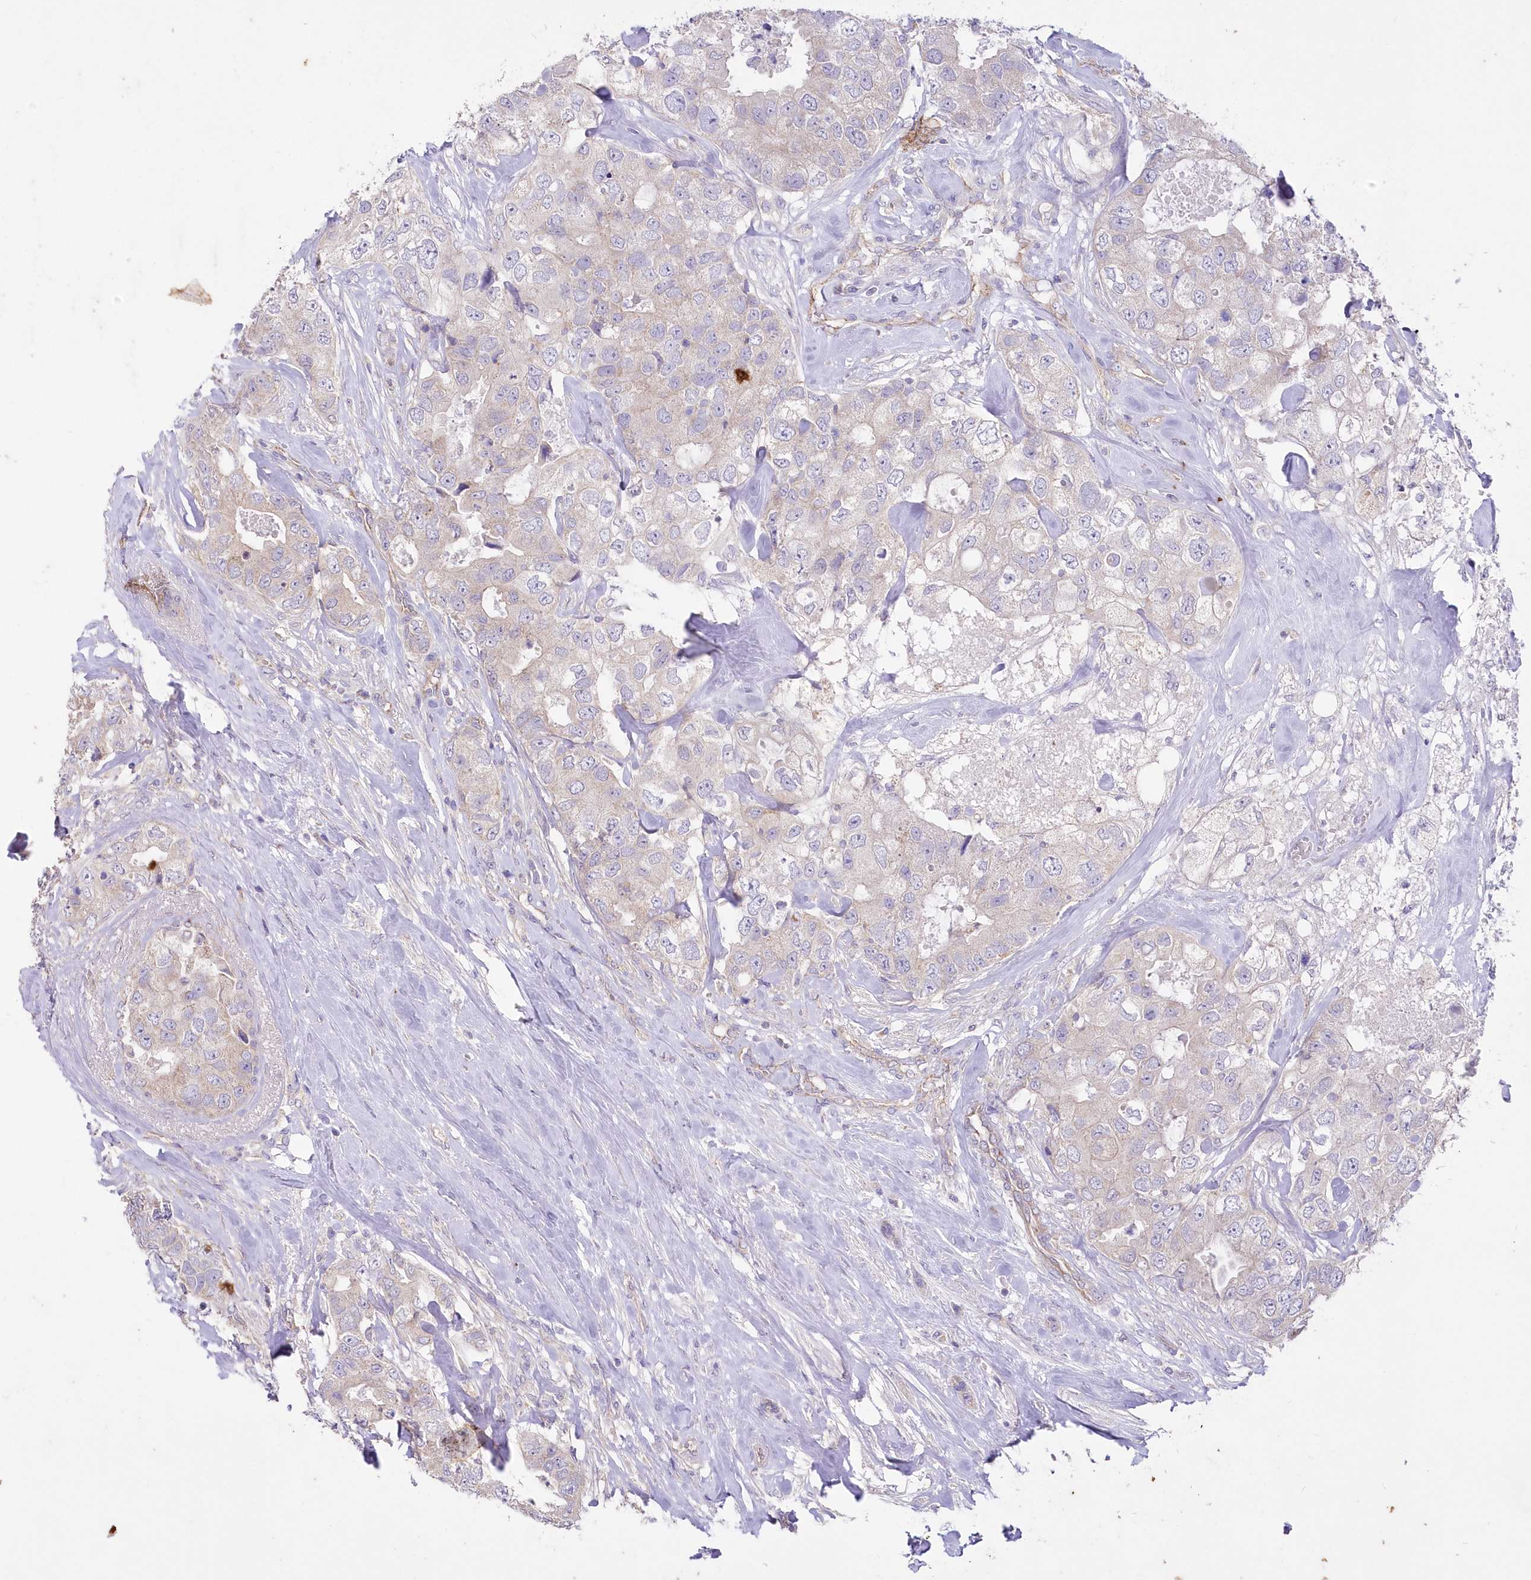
{"staining": {"intensity": "weak", "quantity": "<25%", "location": "cytoplasmic/membranous"}, "tissue": "breast cancer", "cell_type": "Tumor cells", "image_type": "cancer", "snomed": [{"axis": "morphology", "description": "Duct carcinoma"}, {"axis": "topography", "description": "Breast"}], "caption": "This is an immunohistochemistry histopathology image of human infiltrating ductal carcinoma (breast). There is no positivity in tumor cells.", "gene": "ITSN2", "patient": {"sex": "female", "age": 62}}